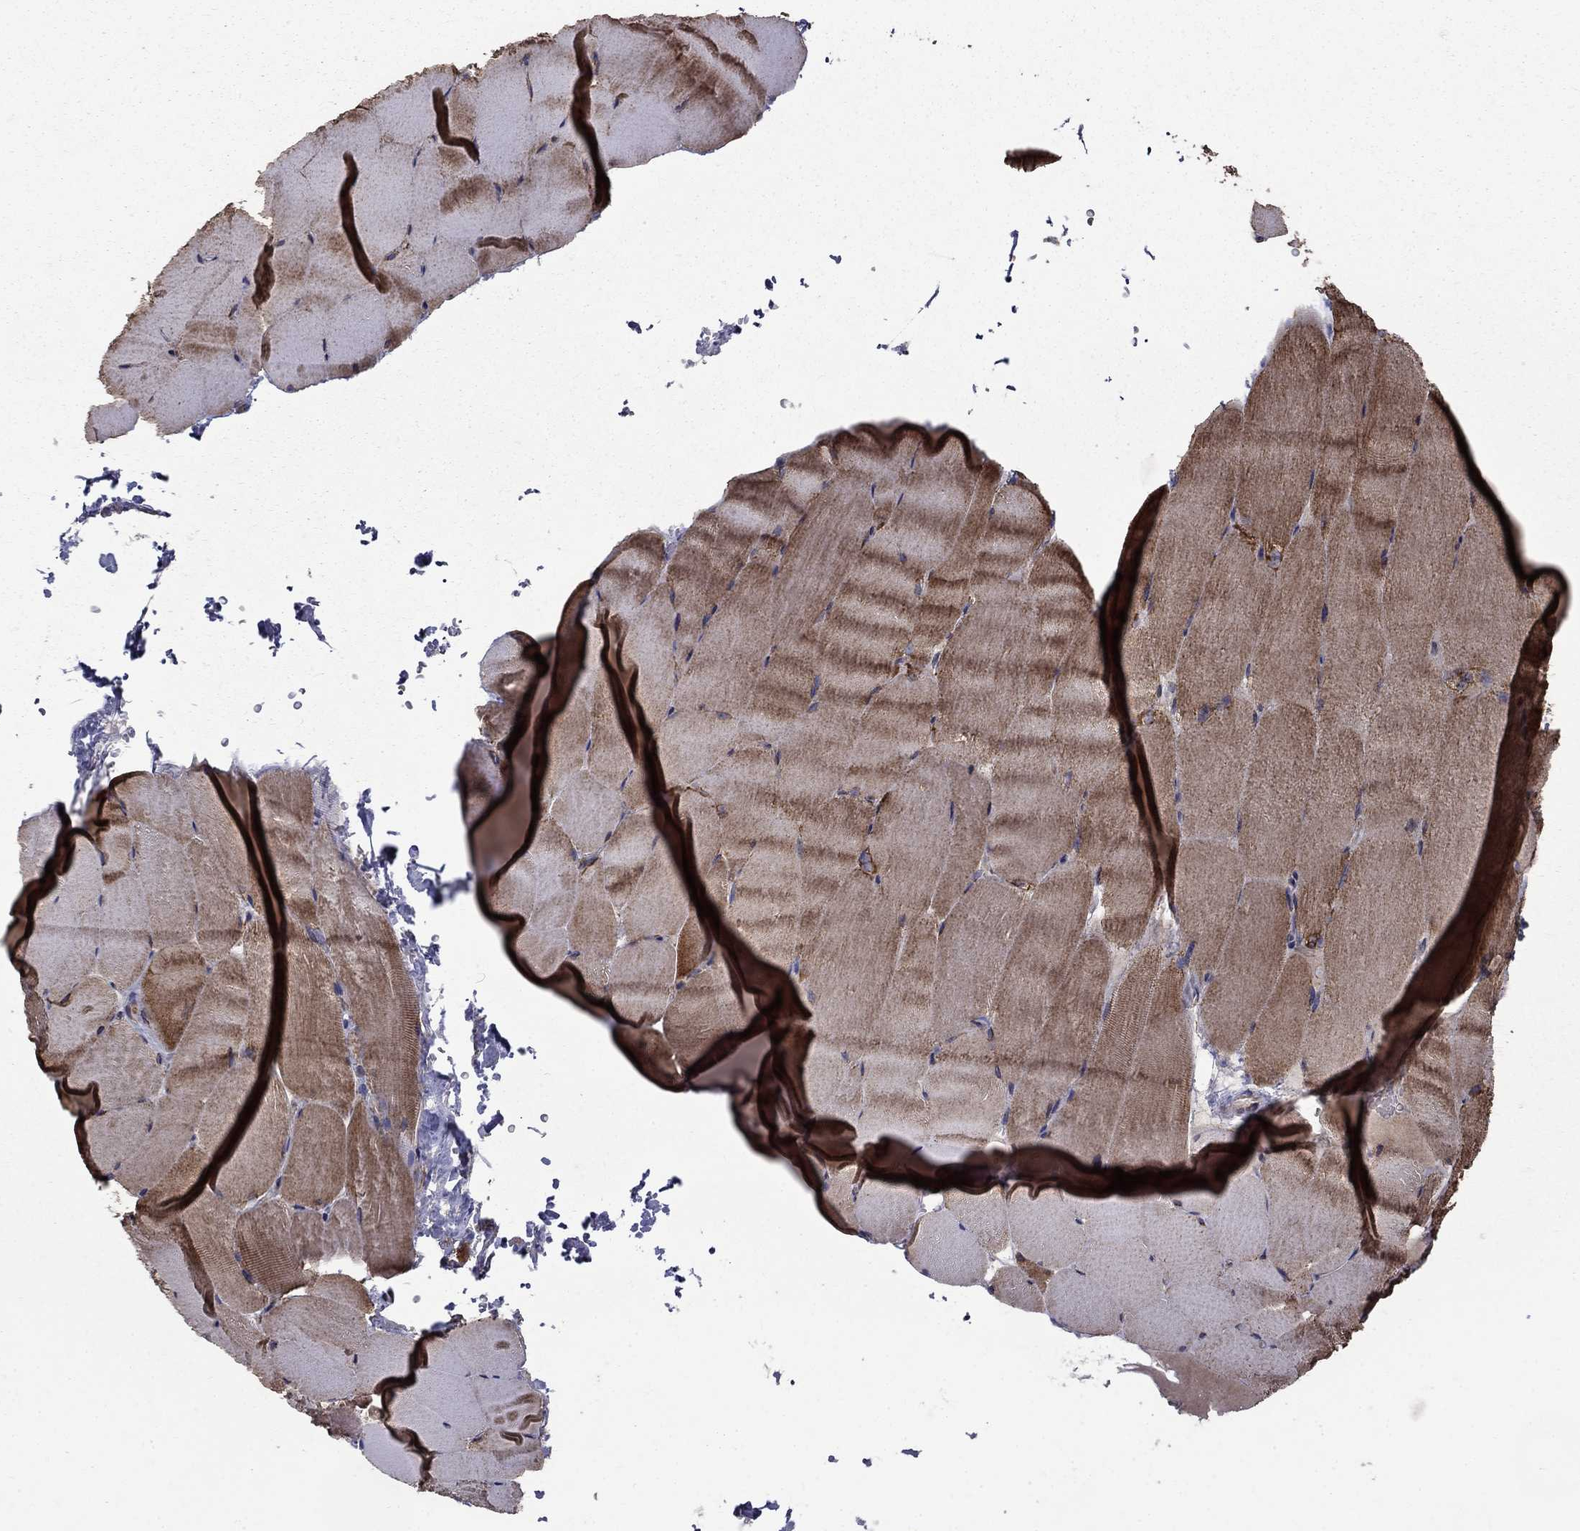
{"staining": {"intensity": "moderate", "quantity": ">75%", "location": "cytoplasmic/membranous"}, "tissue": "skeletal muscle", "cell_type": "Myocytes", "image_type": "normal", "snomed": [{"axis": "morphology", "description": "Normal tissue, NOS"}, {"axis": "topography", "description": "Skeletal muscle"}], "caption": "This micrograph displays benign skeletal muscle stained with immunohistochemistry to label a protein in brown. The cytoplasmic/membranous of myocytes show moderate positivity for the protein. Nuclei are counter-stained blue.", "gene": "NDUFS8", "patient": {"sex": "female", "age": 37}}